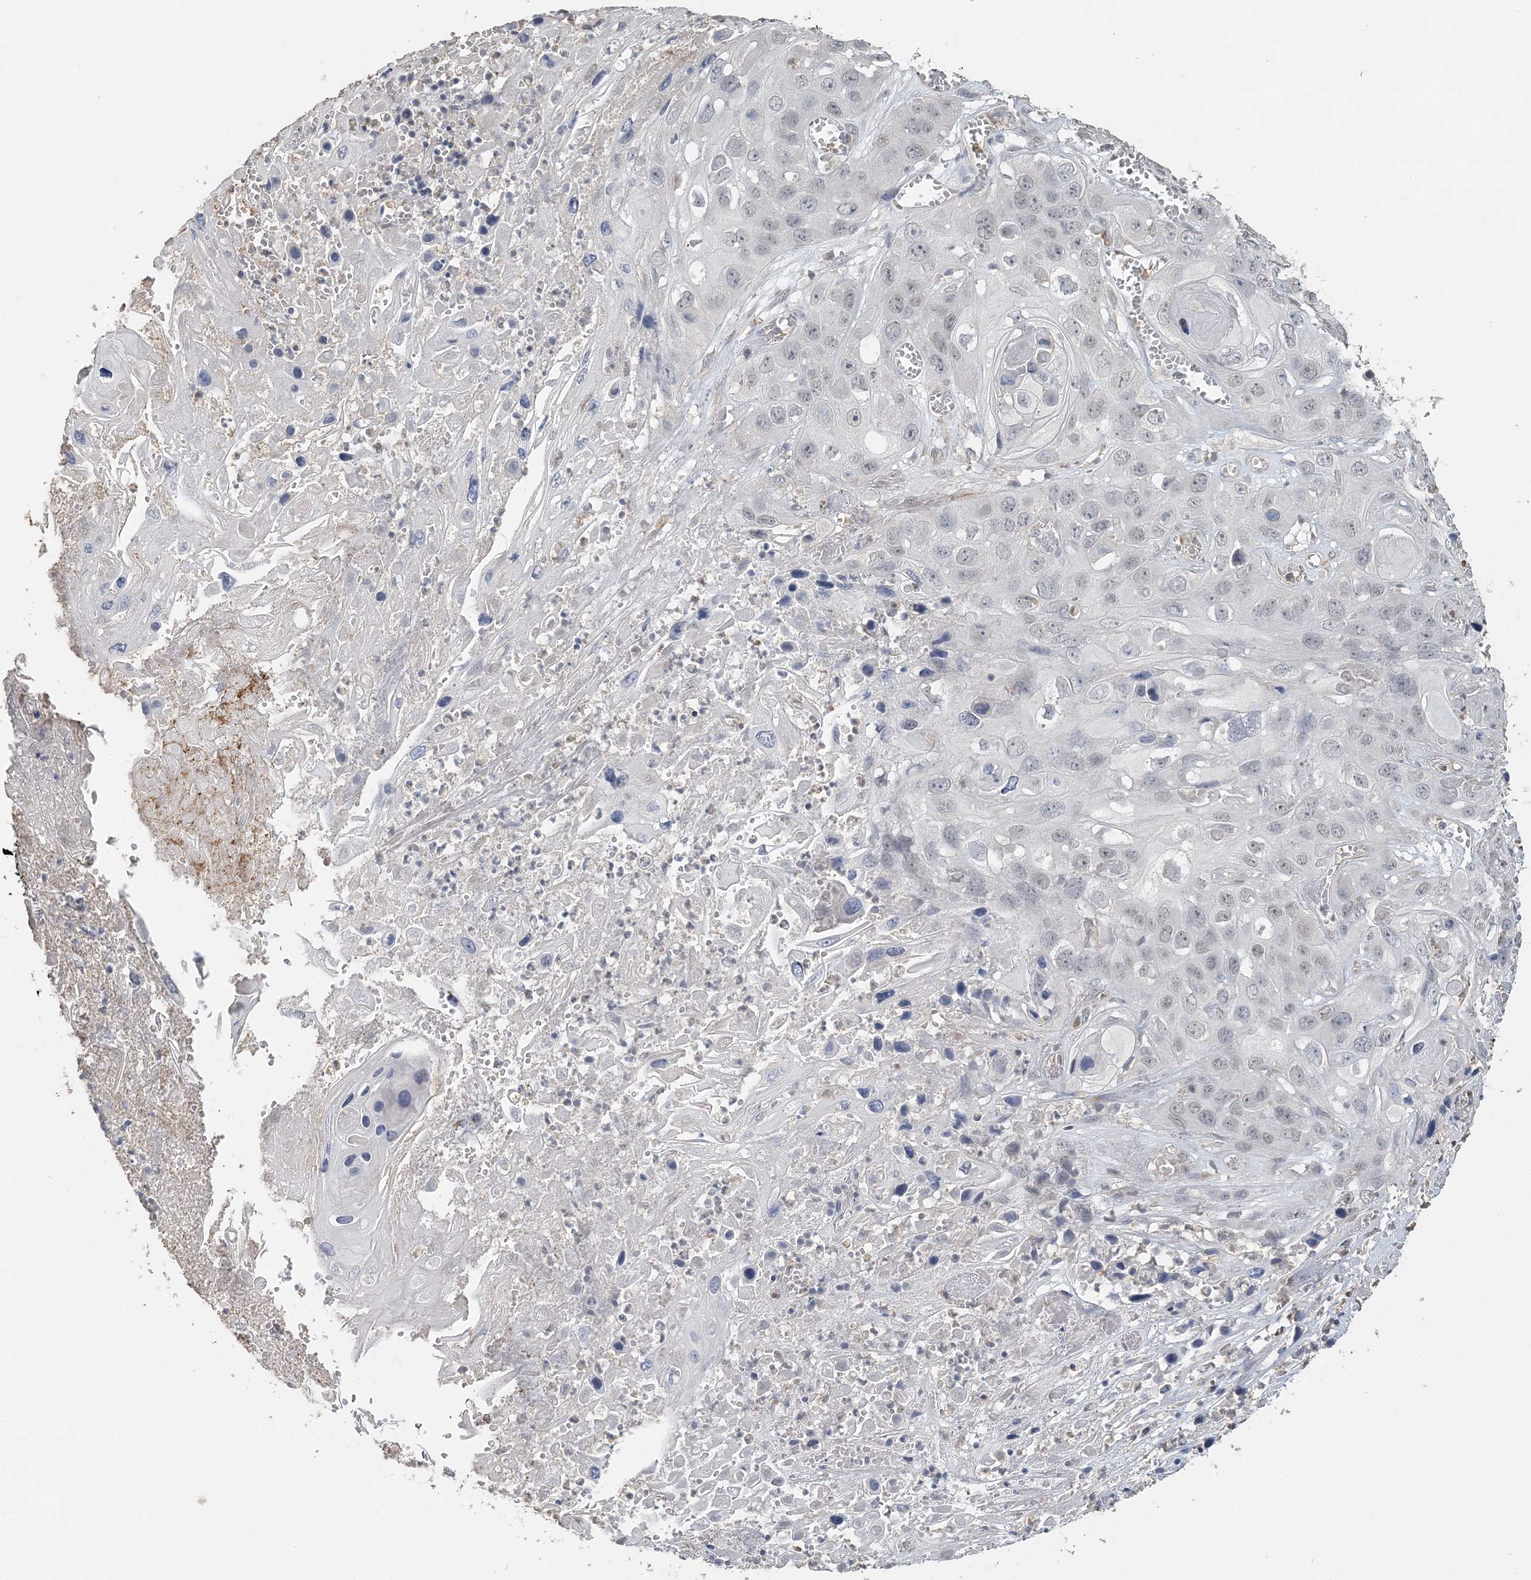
{"staining": {"intensity": "negative", "quantity": "none", "location": "none"}, "tissue": "skin cancer", "cell_type": "Tumor cells", "image_type": "cancer", "snomed": [{"axis": "morphology", "description": "Squamous cell carcinoma, NOS"}, {"axis": "topography", "description": "Skin"}], "caption": "Histopathology image shows no significant protein staining in tumor cells of skin squamous cell carcinoma.", "gene": "UIMC1", "patient": {"sex": "male", "age": 55}}